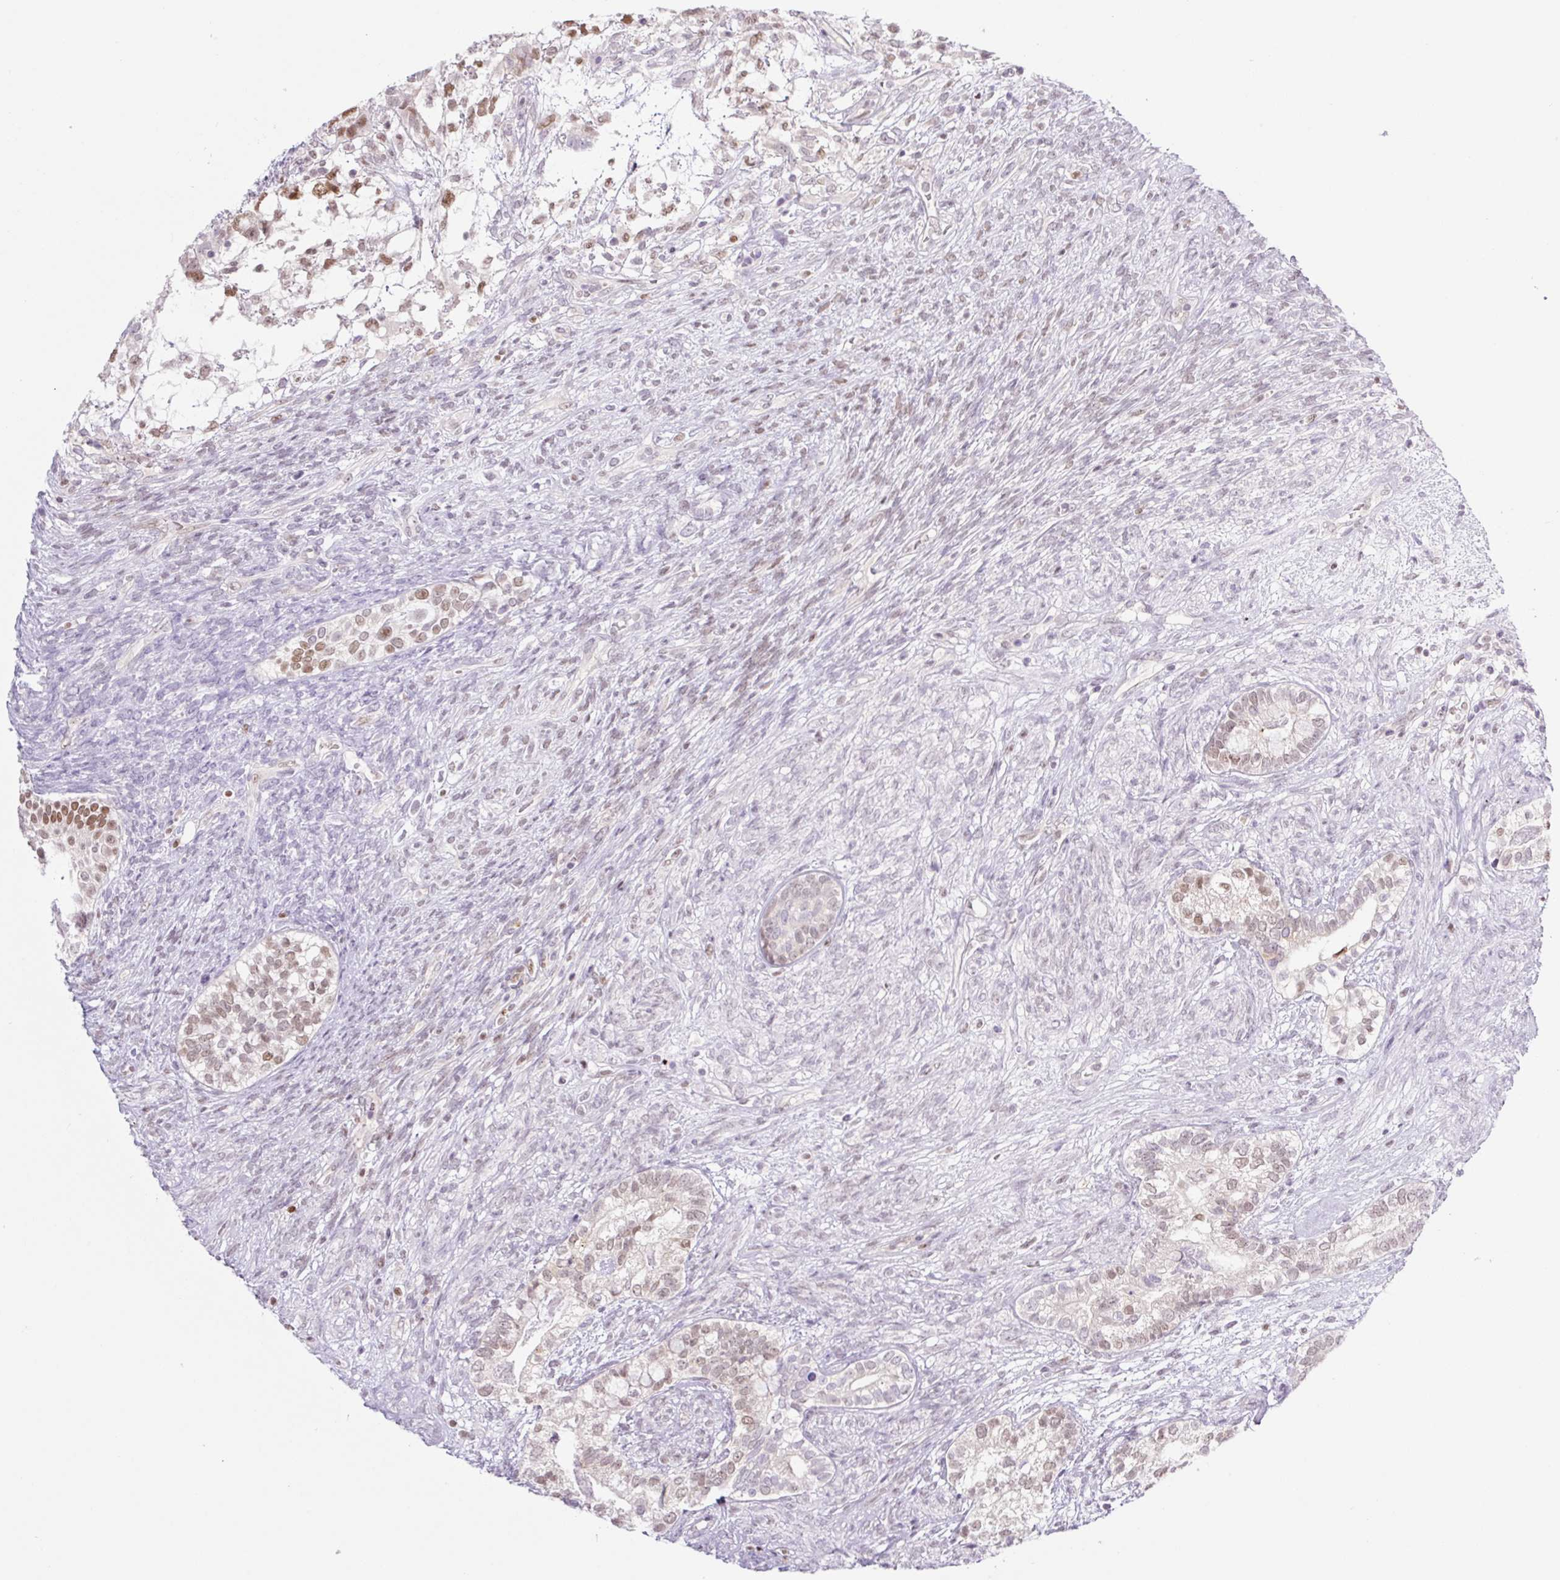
{"staining": {"intensity": "moderate", "quantity": "<25%", "location": "nuclear"}, "tissue": "testis cancer", "cell_type": "Tumor cells", "image_type": "cancer", "snomed": [{"axis": "morphology", "description": "Seminoma, NOS"}, {"axis": "morphology", "description": "Carcinoma, Embryonal, NOS"}, {"axis": "topography", "description": "Testis"}], "caption": "Tumor cells reveal low levels of moderate nuclear staining in approximately <25% of cells in human testis cancer.", "gene": "TLE3", "patient": {"sex": "male", "age": 41}}